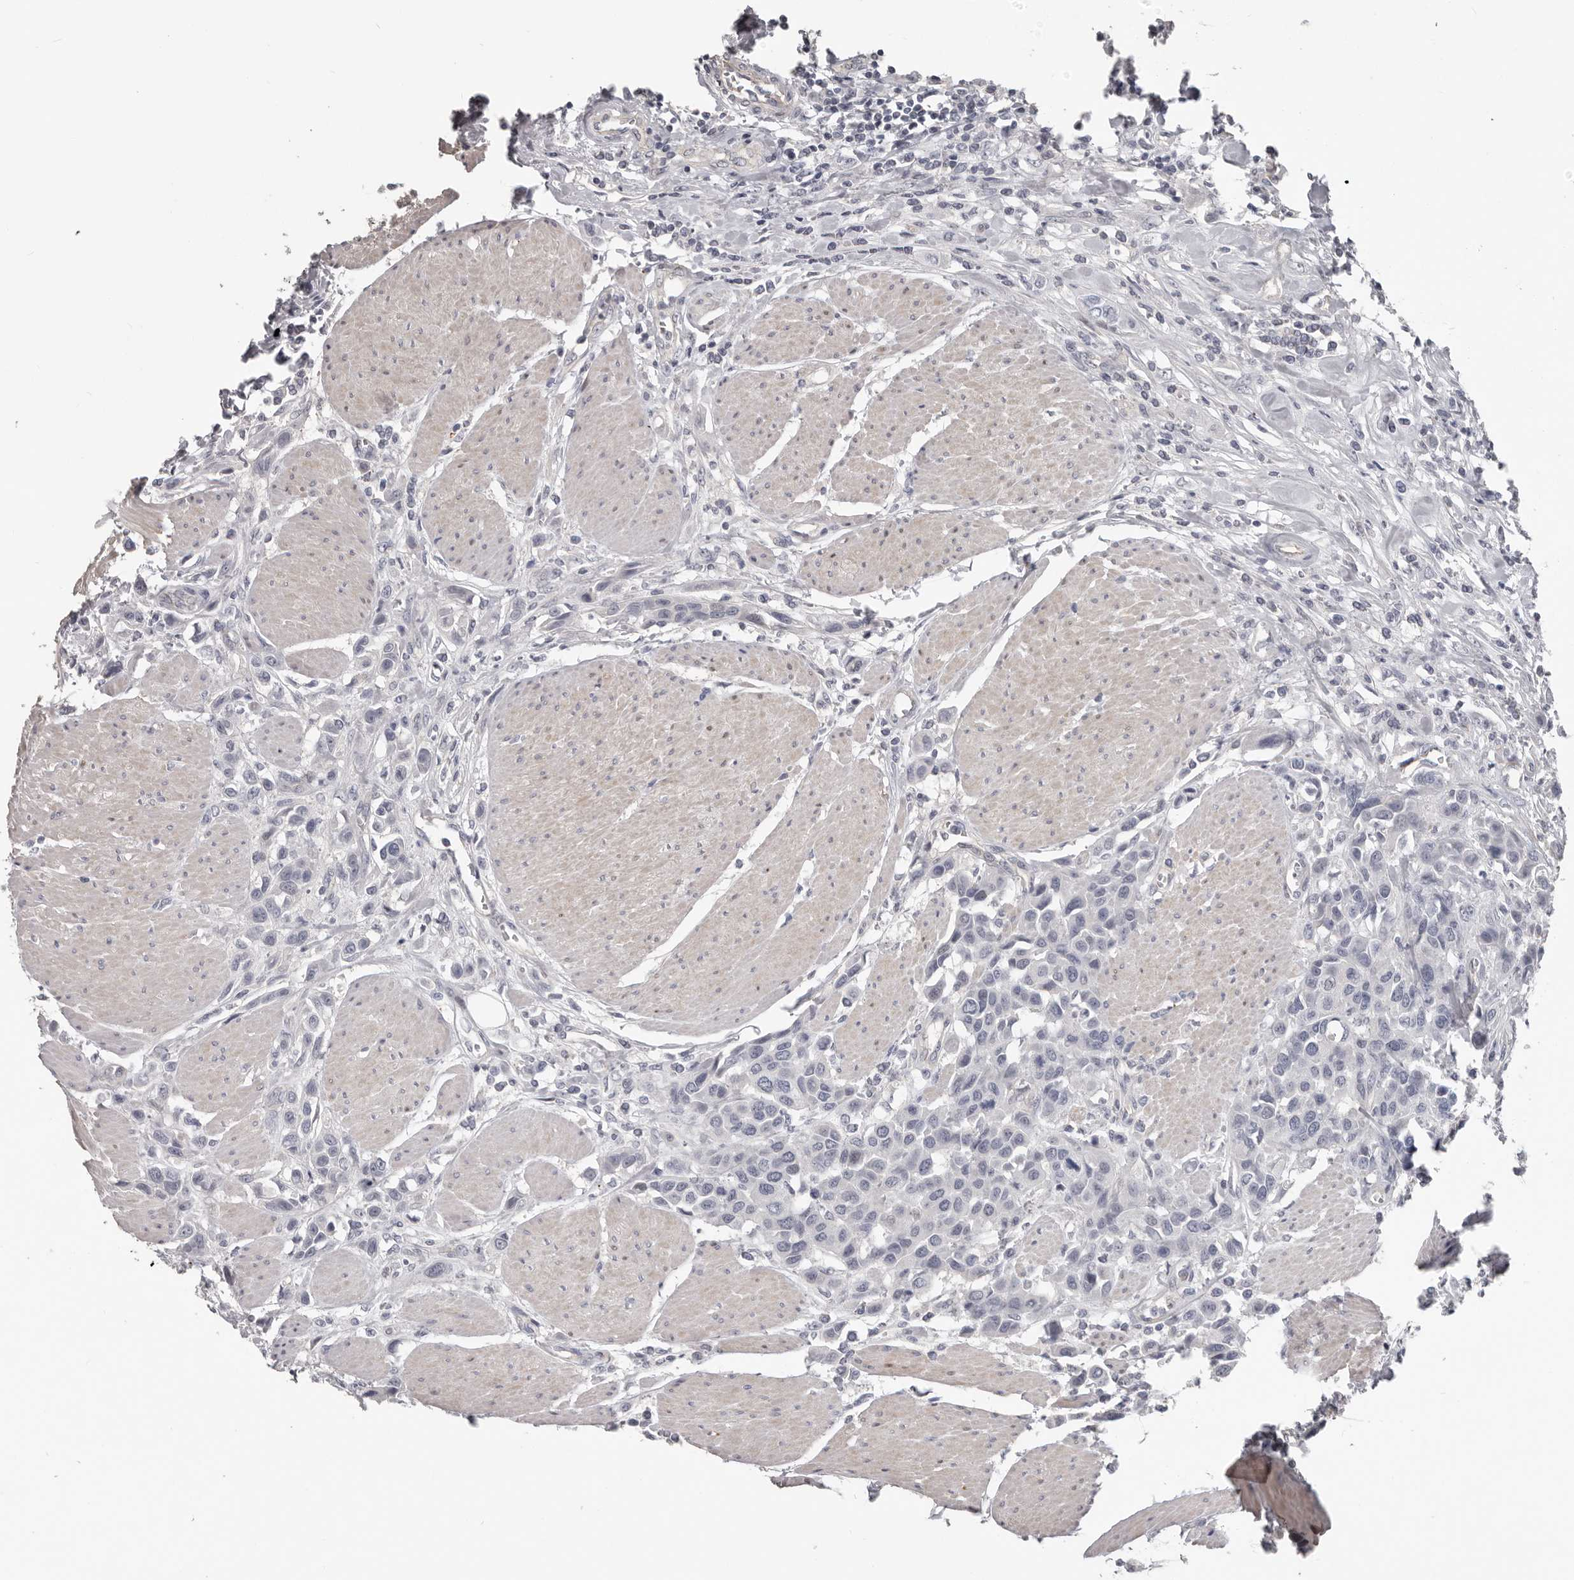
{"staining": {"intensity": "negative", "quantity": "none", "location": "none"}, "tissue": "urothelial cancer", "cell_type": "Tumor cells", "image_type": "cancer", "snomed": [{"axis": "morphology", "description": "Urothelial carcinoma, High grade"}, {"axis": "topography", "description": "Urinary bladder"}], "caption": "Immunohistochemical staining of human urothelial cancer reveals no significant positivity in tumor cells.", "gene": "RNF217", "patient": {"sex": "male", "age": 50}}